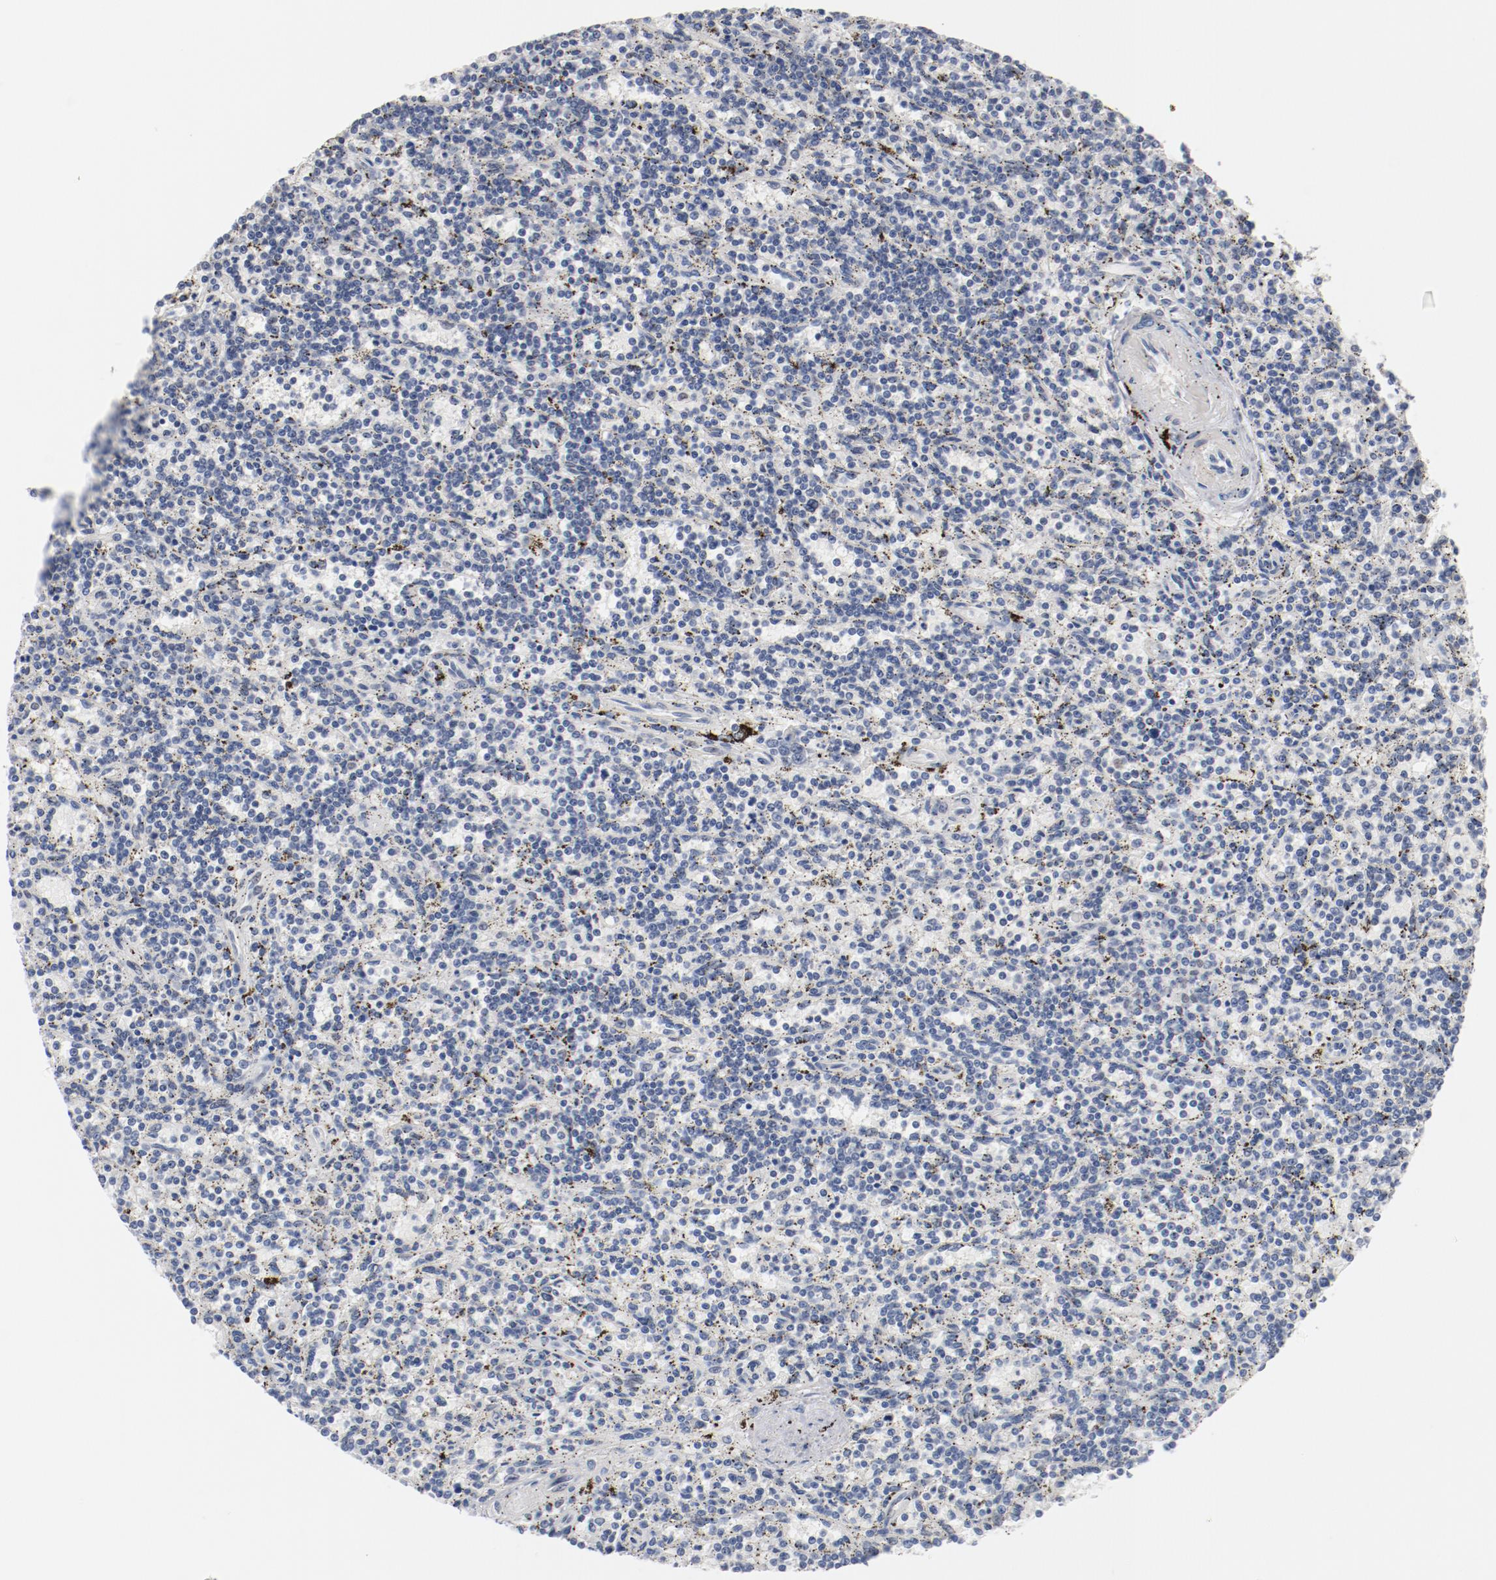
{"staining": {"intensity": "negative", "quantity": "none", "location": "none"}, "tissue": "lymphoma", "cell_type": "Tumor cells", "image_type": "cancer", "snomed": [{"axis": "morphology", "description": "Malignant lymphoma, non-Hodgkin's type, Low grade"}, {"axis": "topography", "description": "Spleen"}], "caption": "A high-resolution photomicrograph shows immunohistochemistry staining of malignant lymphoma, non-Hodgkin's type (low-grade), which displays no significant positivity in tumor cells.", "gene": "ZEB2", "patient": {"sex": "male", "age": 73}}